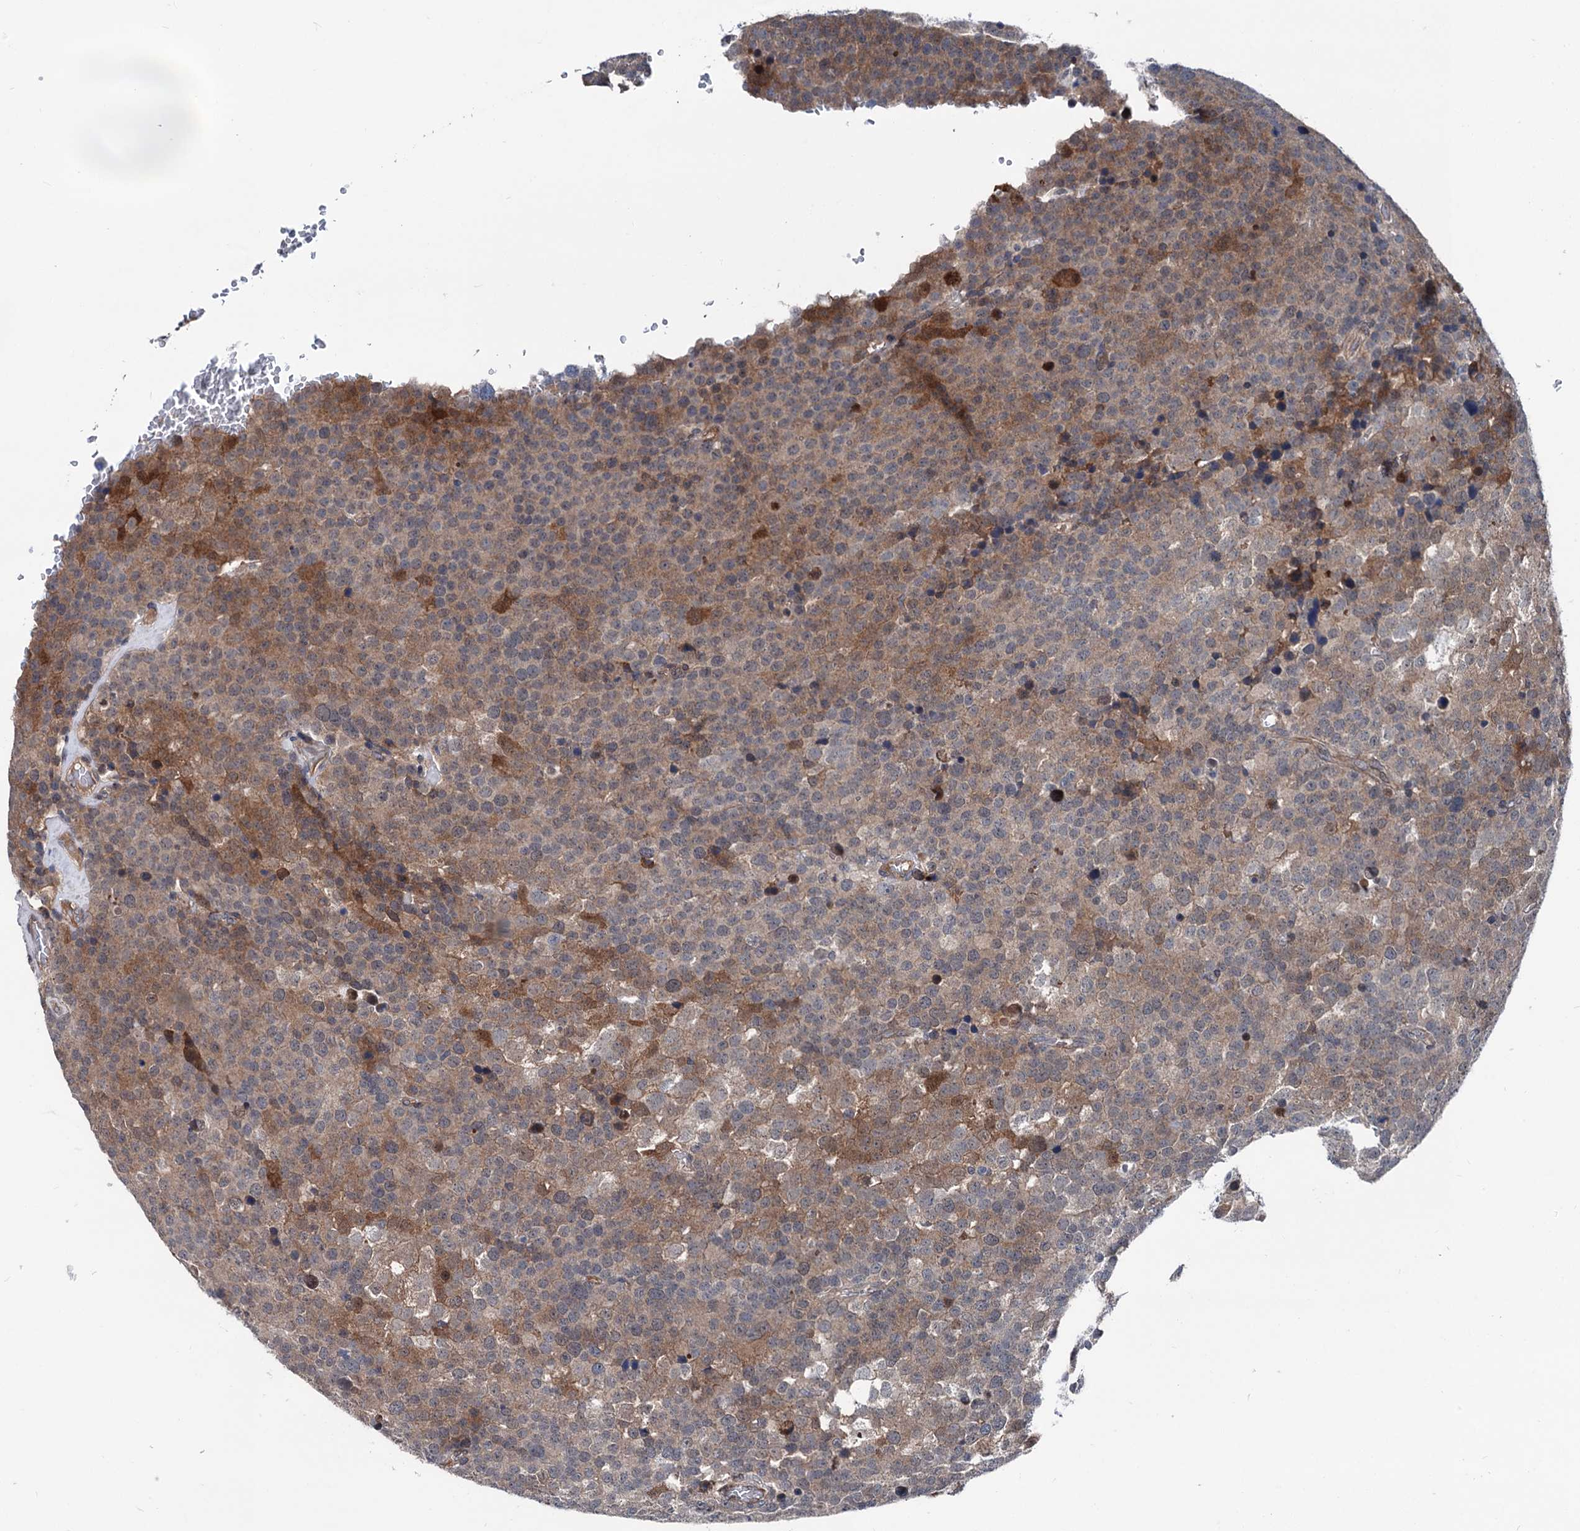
{"staining": {"intensity": "moderate", "quantity": "25%-75%", "location": "cytoplasmic/membranous,nuclear"}, "tissue": "testis cancer", "cell_type": "Tumor cells", "image_type": "cancer", "snomed": [{"axis": "morphology", "description": "Seminoma, NOS"}, {"axis": "topography", "description": "Testis"}], "caption": "Human testis seminoma stained for a protein (brown) demonstrates moderate cytoplasmic/membranous and nuclear positive staining in approximately 25%-75% of tumor cells.", "gene": "GLO1", "patient": {"sex": "male", "age": 71}}